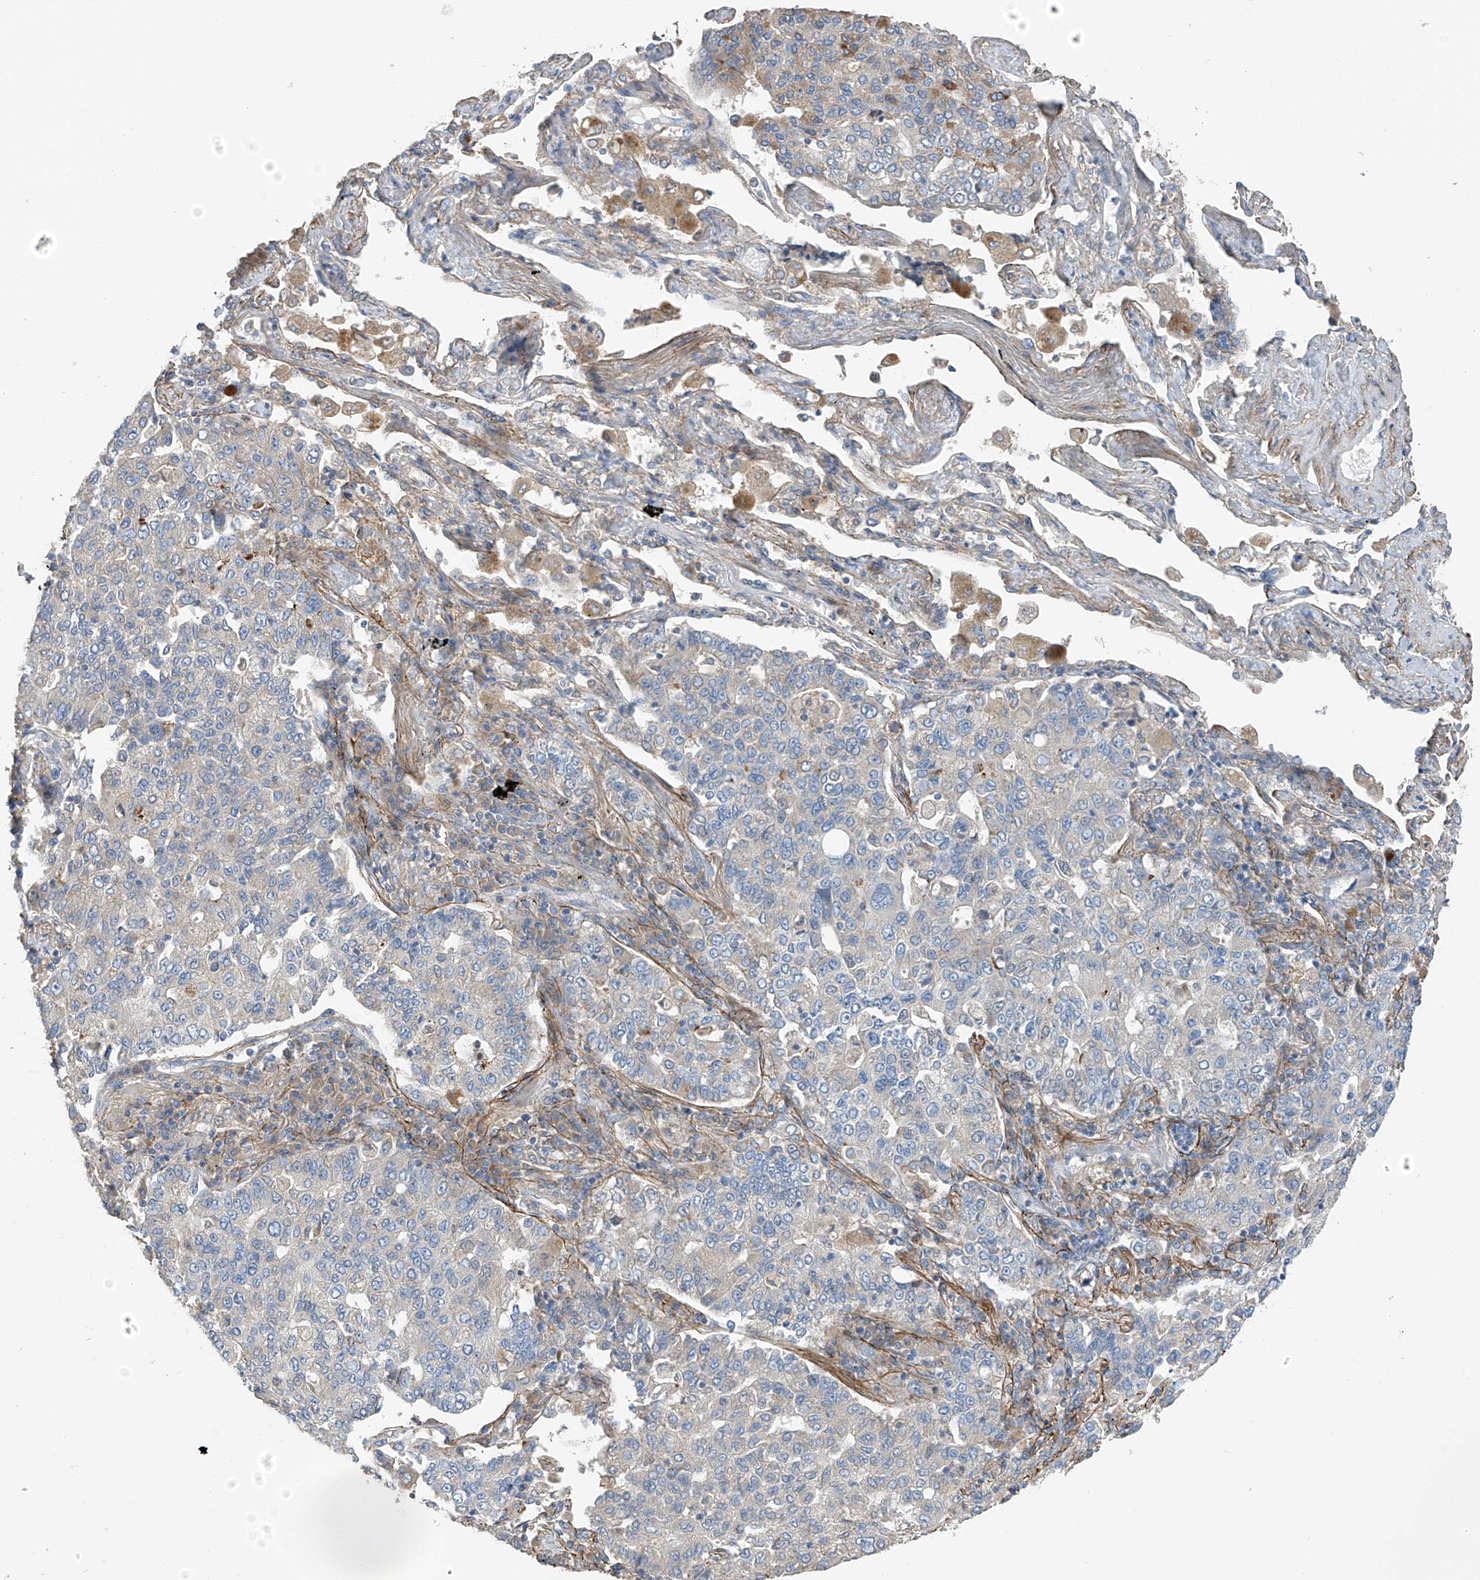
{"staining": {"intensity": "negative", "quantity": "none", "location": "none"}, "tissue": "lung cancer", "cell_type": "Tumor cells", "image_type": "cancer", "snomed": [{"axis": "morphology", "description": "Adenocarcinoma, NOS"}, {"axis": "topography", "description": "Lung"}], "caption": "This is a histopathology image of immunohistochemistry staining of lung cancer (adenocarcinoma), which shows no positivity in tumor cells.", "gene": "GALNTL6", "patient": {"sex": "male", "age": 49}}